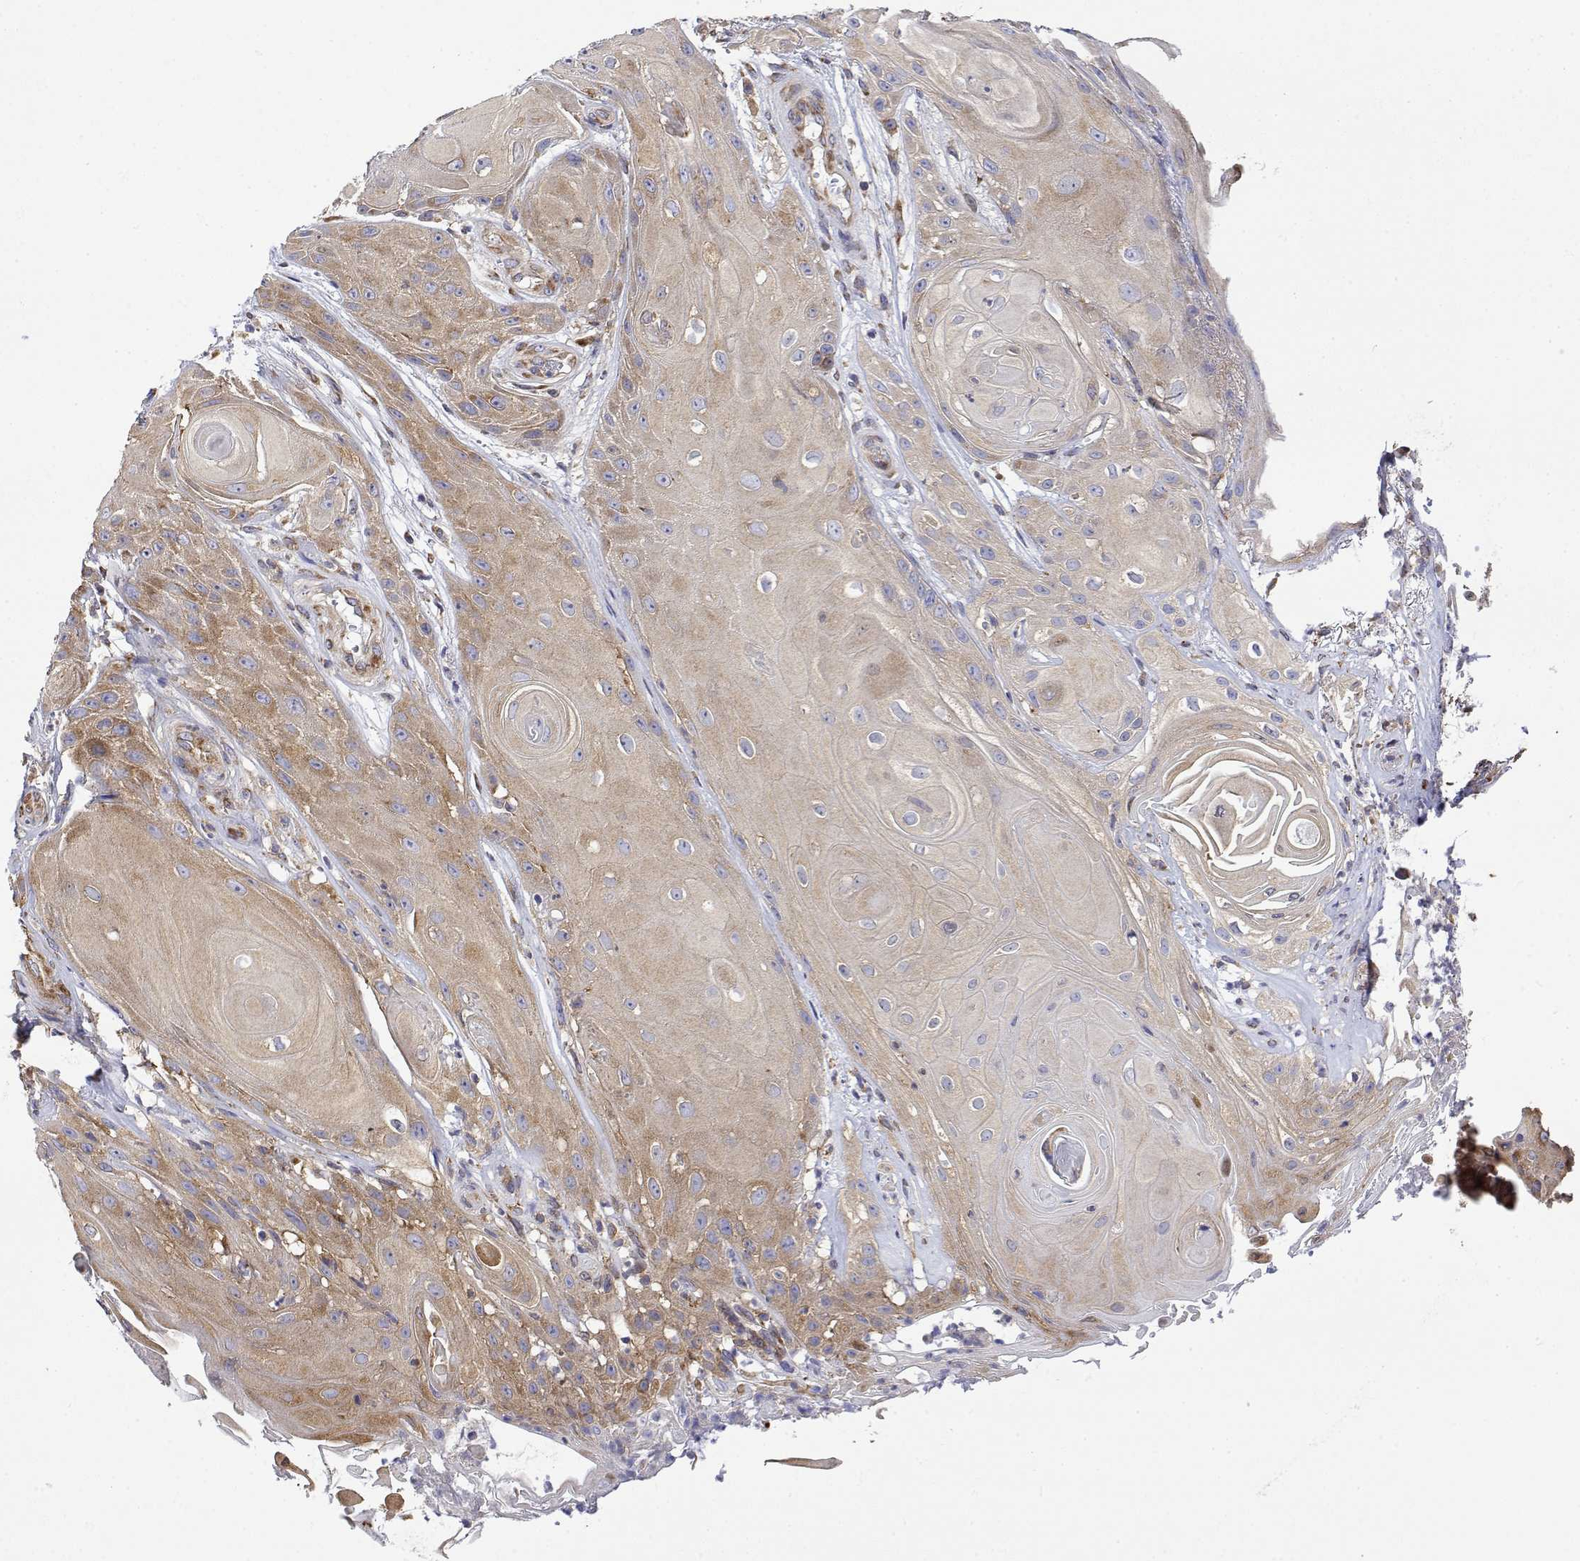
{"staining": {"intensity": "weak", "quantity": "25%-75%", "location": "cytoplasmic/membranous"}, "tissue": "skin cancer", "cell_type": "Tumor cells", "image_type": "cancer", "snomed": [{"axis": "morphology", "description": "Squamous cell carcinoma, NOS"}, {"axis": "topography", "description": "Skin"}], "caption": "The histopathology image demonstrates staining of skin cancer (squamous cell carcinoma), revealing weak cytoplasmic/membranous protein positivity (brown color) within tumor cells. (DAB (3,3'-diaminobenzidine) IHC, brown staining for protein, blue staining for nuclei).", "gene": "EEF1G", "patient": {"sex": "male", "age": 62}}